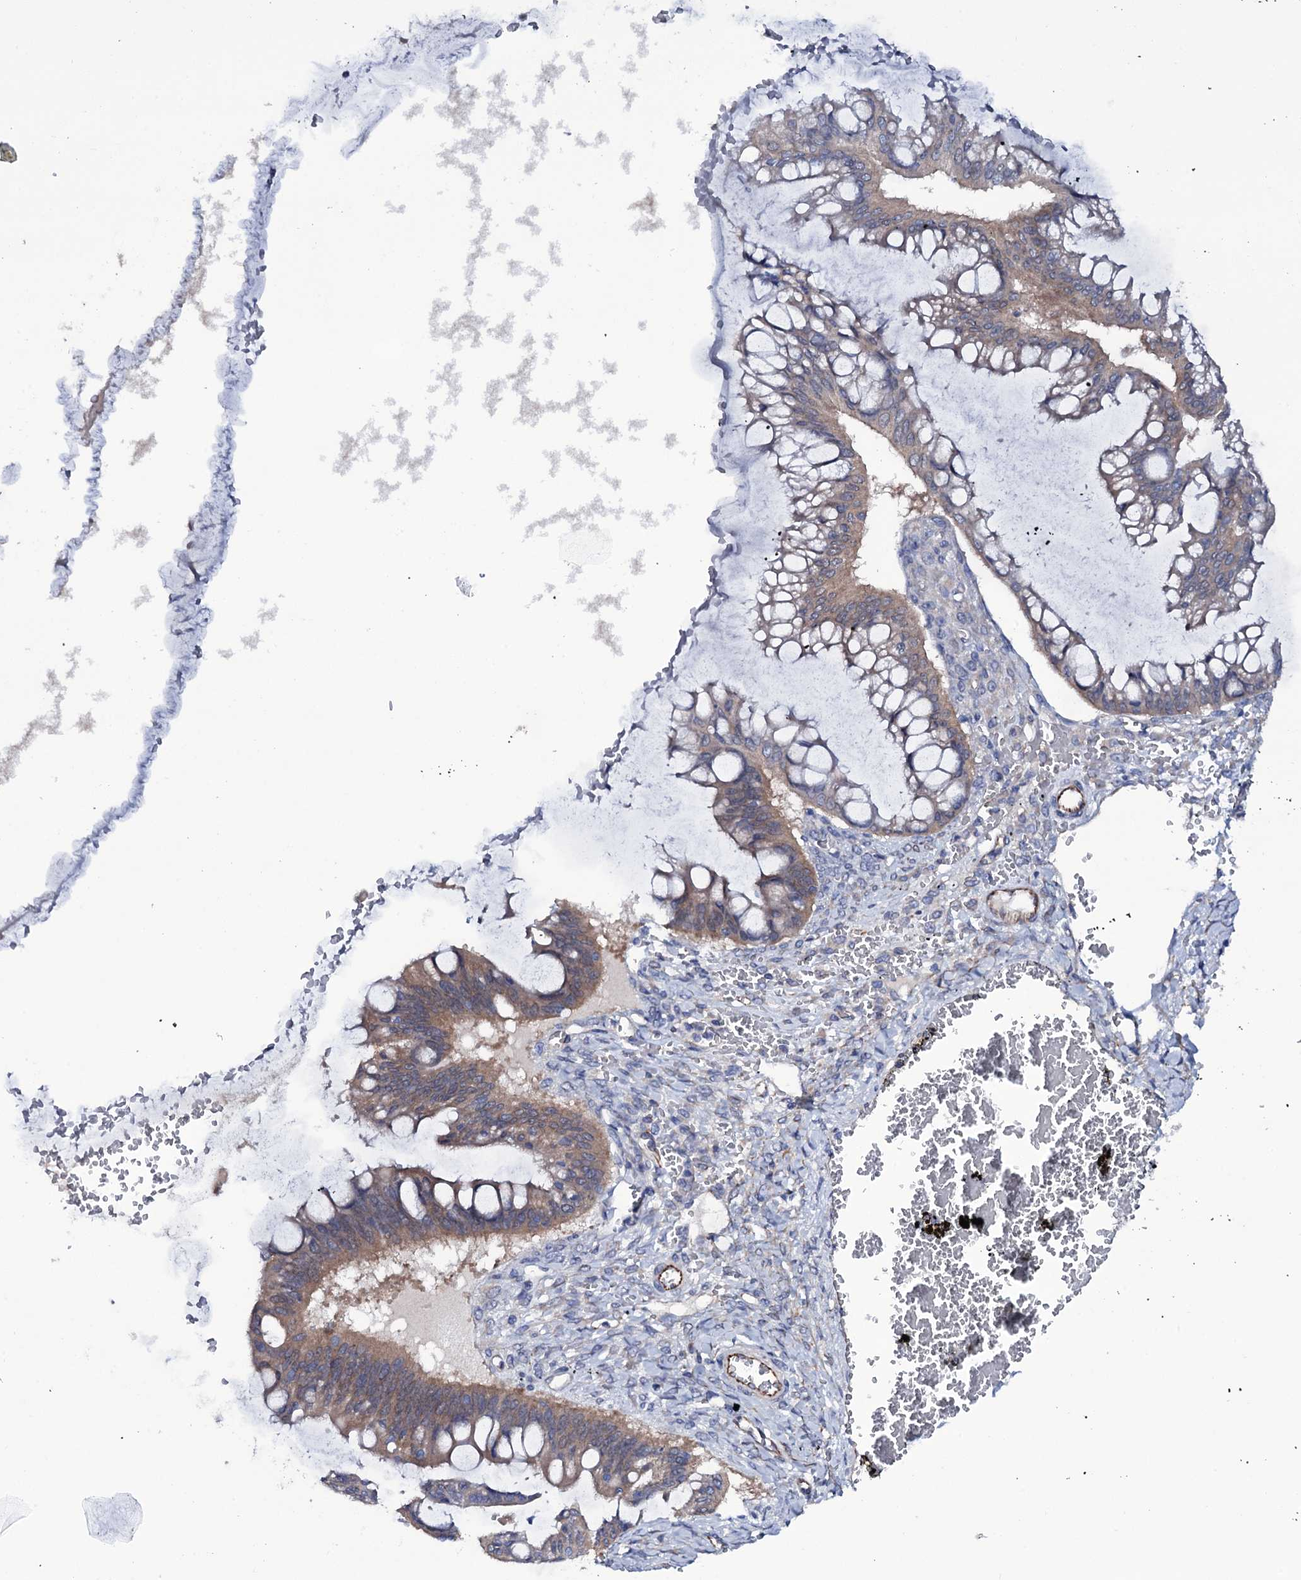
{"staining": {"intensity": "moderate", "quantity": ">75%", "location": "cytoplasmic/membranous"}, "tissue": "ovarian cancer", "cell_type": "Tumor cells", "image_type": "cancer", "snomed": [{"axis": "morphology", "description": "Cystadenocarcinoma, mucinous, NOS"}, {"axis": "topography", "description": "Ovary"}], "caption": "Immunohistochemical staining of human ovarian mucinous cystadenocarcinoma exhibits medium levels of moderate cytoplasmic/membranous protein positivity in approximately >75% of tumor cells. (brown staining indicates protein expression, while blue staining denotes nuclei).", "gene": "BCL2L14", "patient": {"sex": "female", "age": 73}}